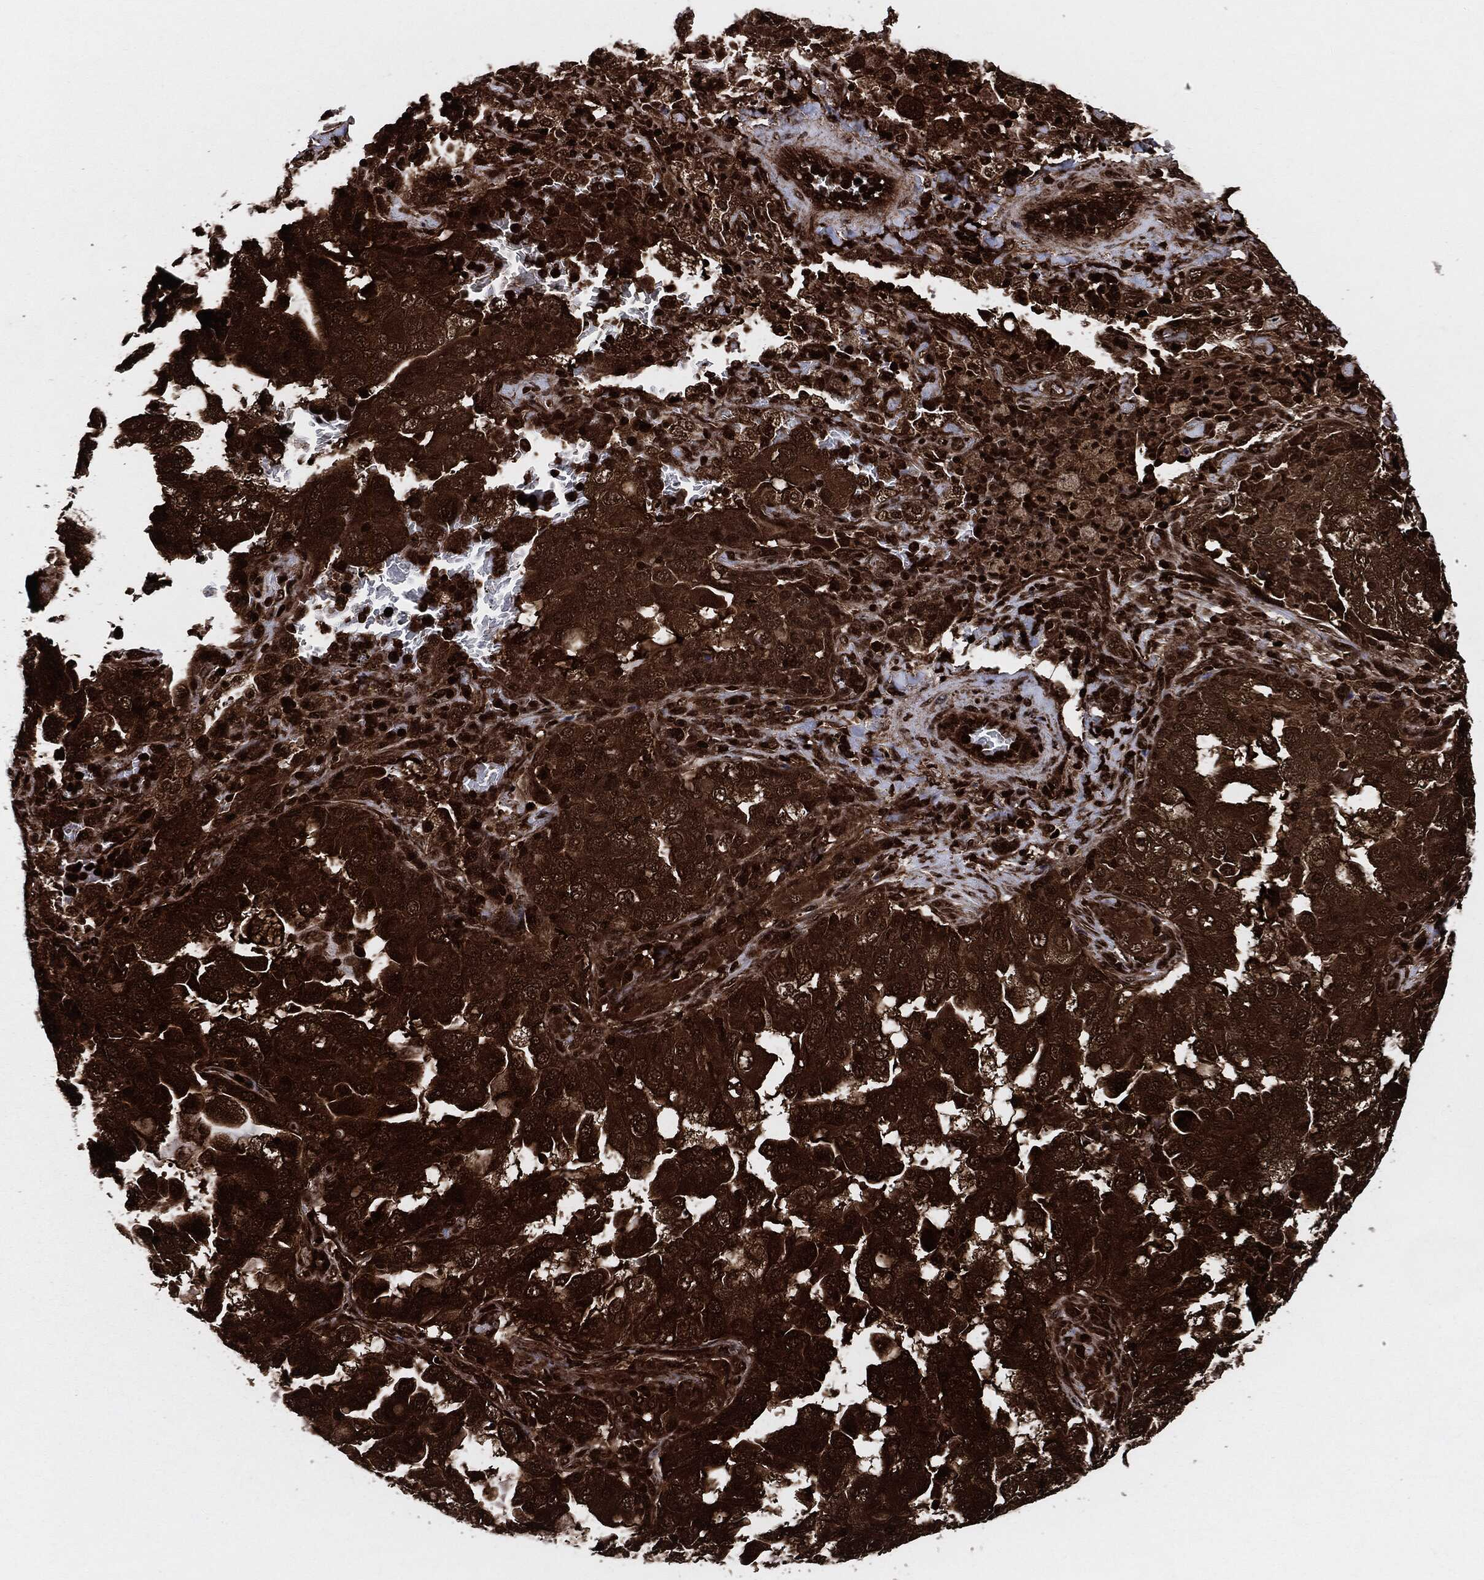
{"staining": {"intensity": "strong", "quantity": ">75%", "location": "cytoplasmic/membranous"}, "tissue": "lung cancer", "cell_type": "Tumor cells", "image_type": "cancer", "snomed": [{"axis": "morphology", "description": "Adenocarcinoma, NOS"}, {"axis": "topography", "description": "Lung"}], "caption": "The image demonstrates staining of lung cancer (adenocarcinoma), revealing strong cytoplasmic/membranous protein expression (brown color) within tumor cells.", "gene": "YWHAB", "patient": {"sex": "female", "age": 61}}